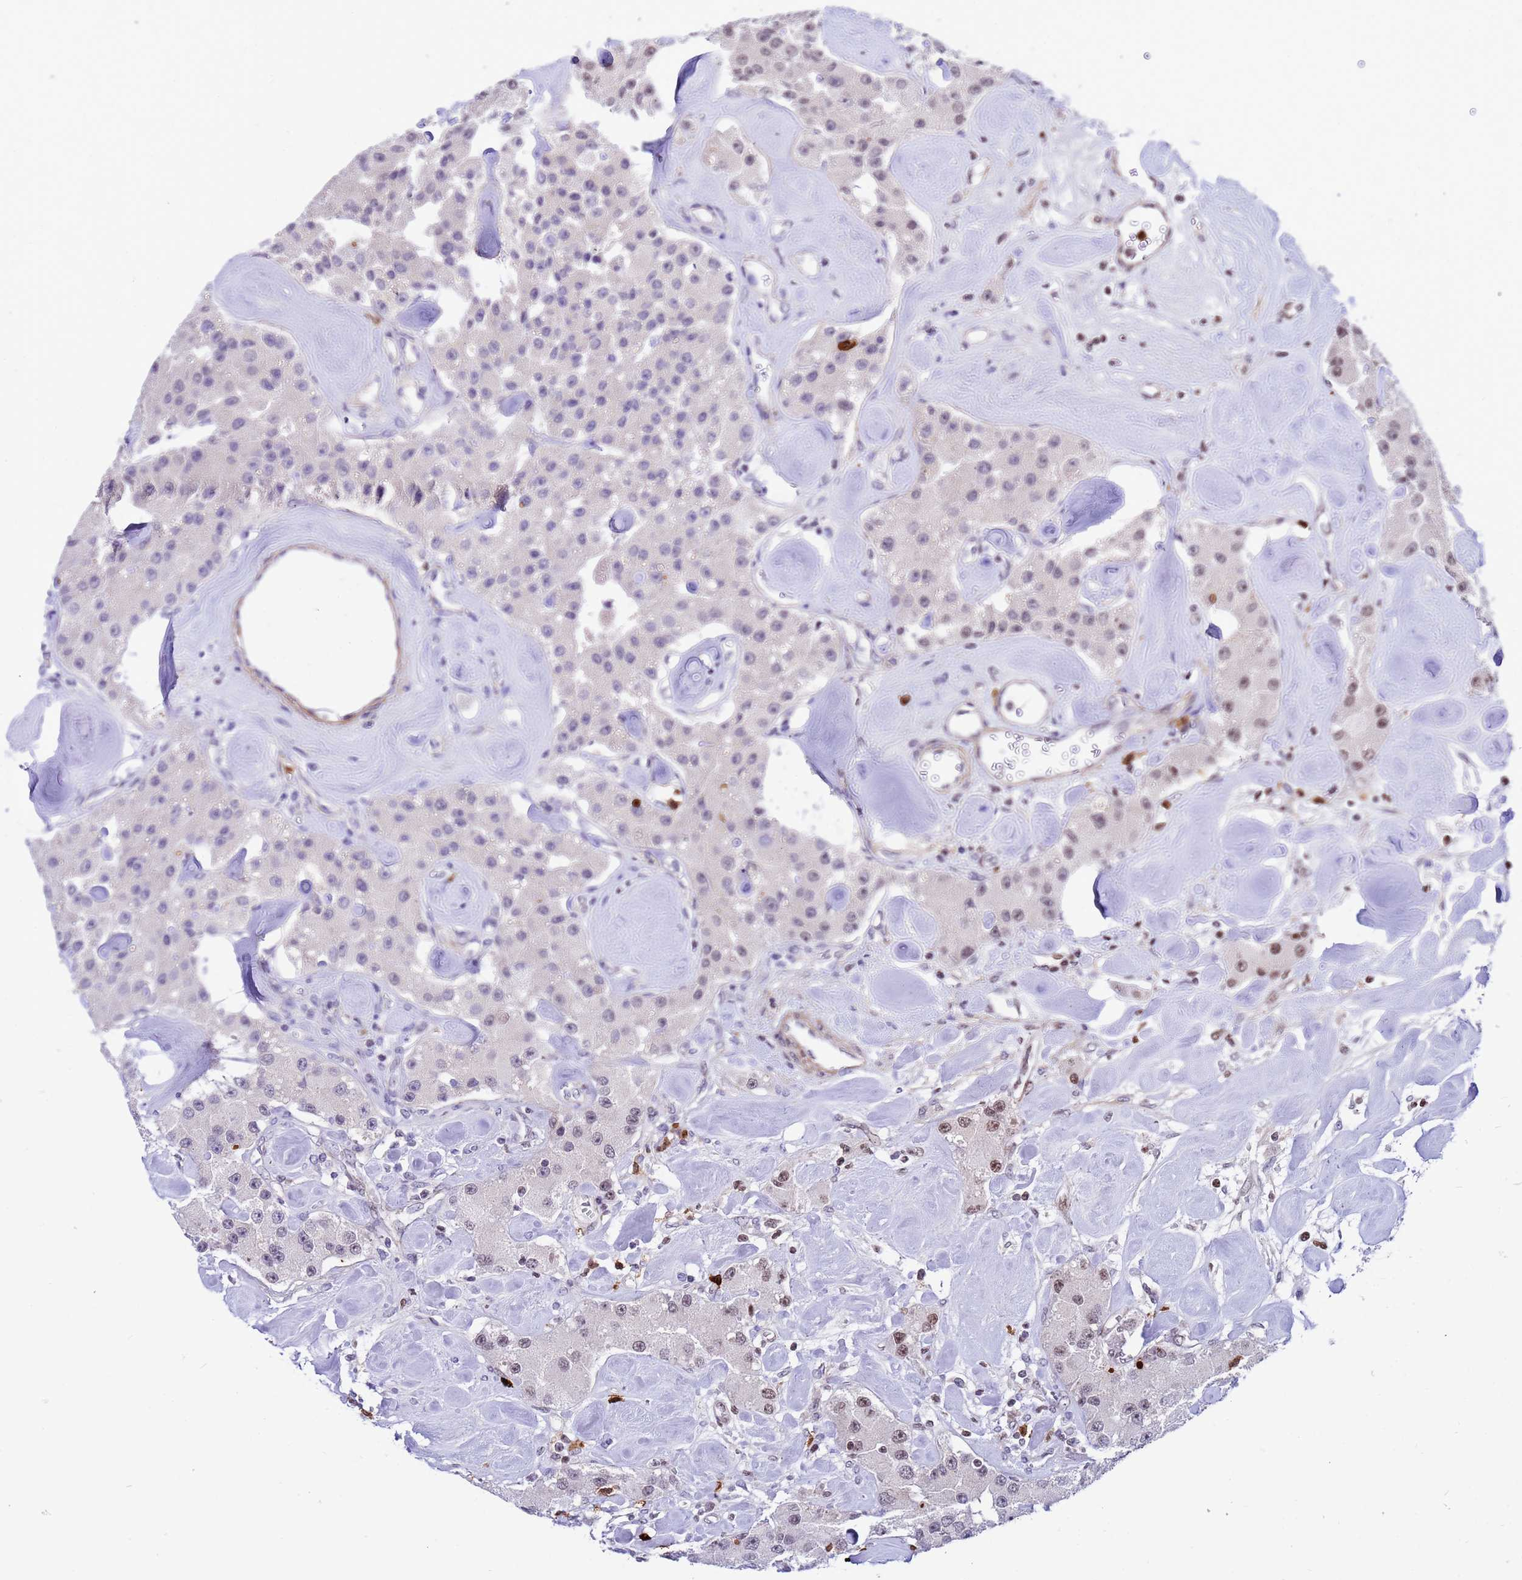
{"staining": {"intensity": "moderate", "quantity": "<25%", "location": "nuclear"}, "tissue": "carcinoid", "cell_type": "Tumor cells", "image_type": "cancer", "snomed": [{"axis": "morphology", "description": "Carcinoid, malignant, NOS"}, {"axis": "topography", "description": "Pancreas"}], "caption": "The photomicrograph demonstrates staining of carcinoid (malignant), revealing moderate nuclear protein positivity (brown color) within tumor cells.", "gene": "ORM1", "patient": {"sex": "male", "age": 41}}